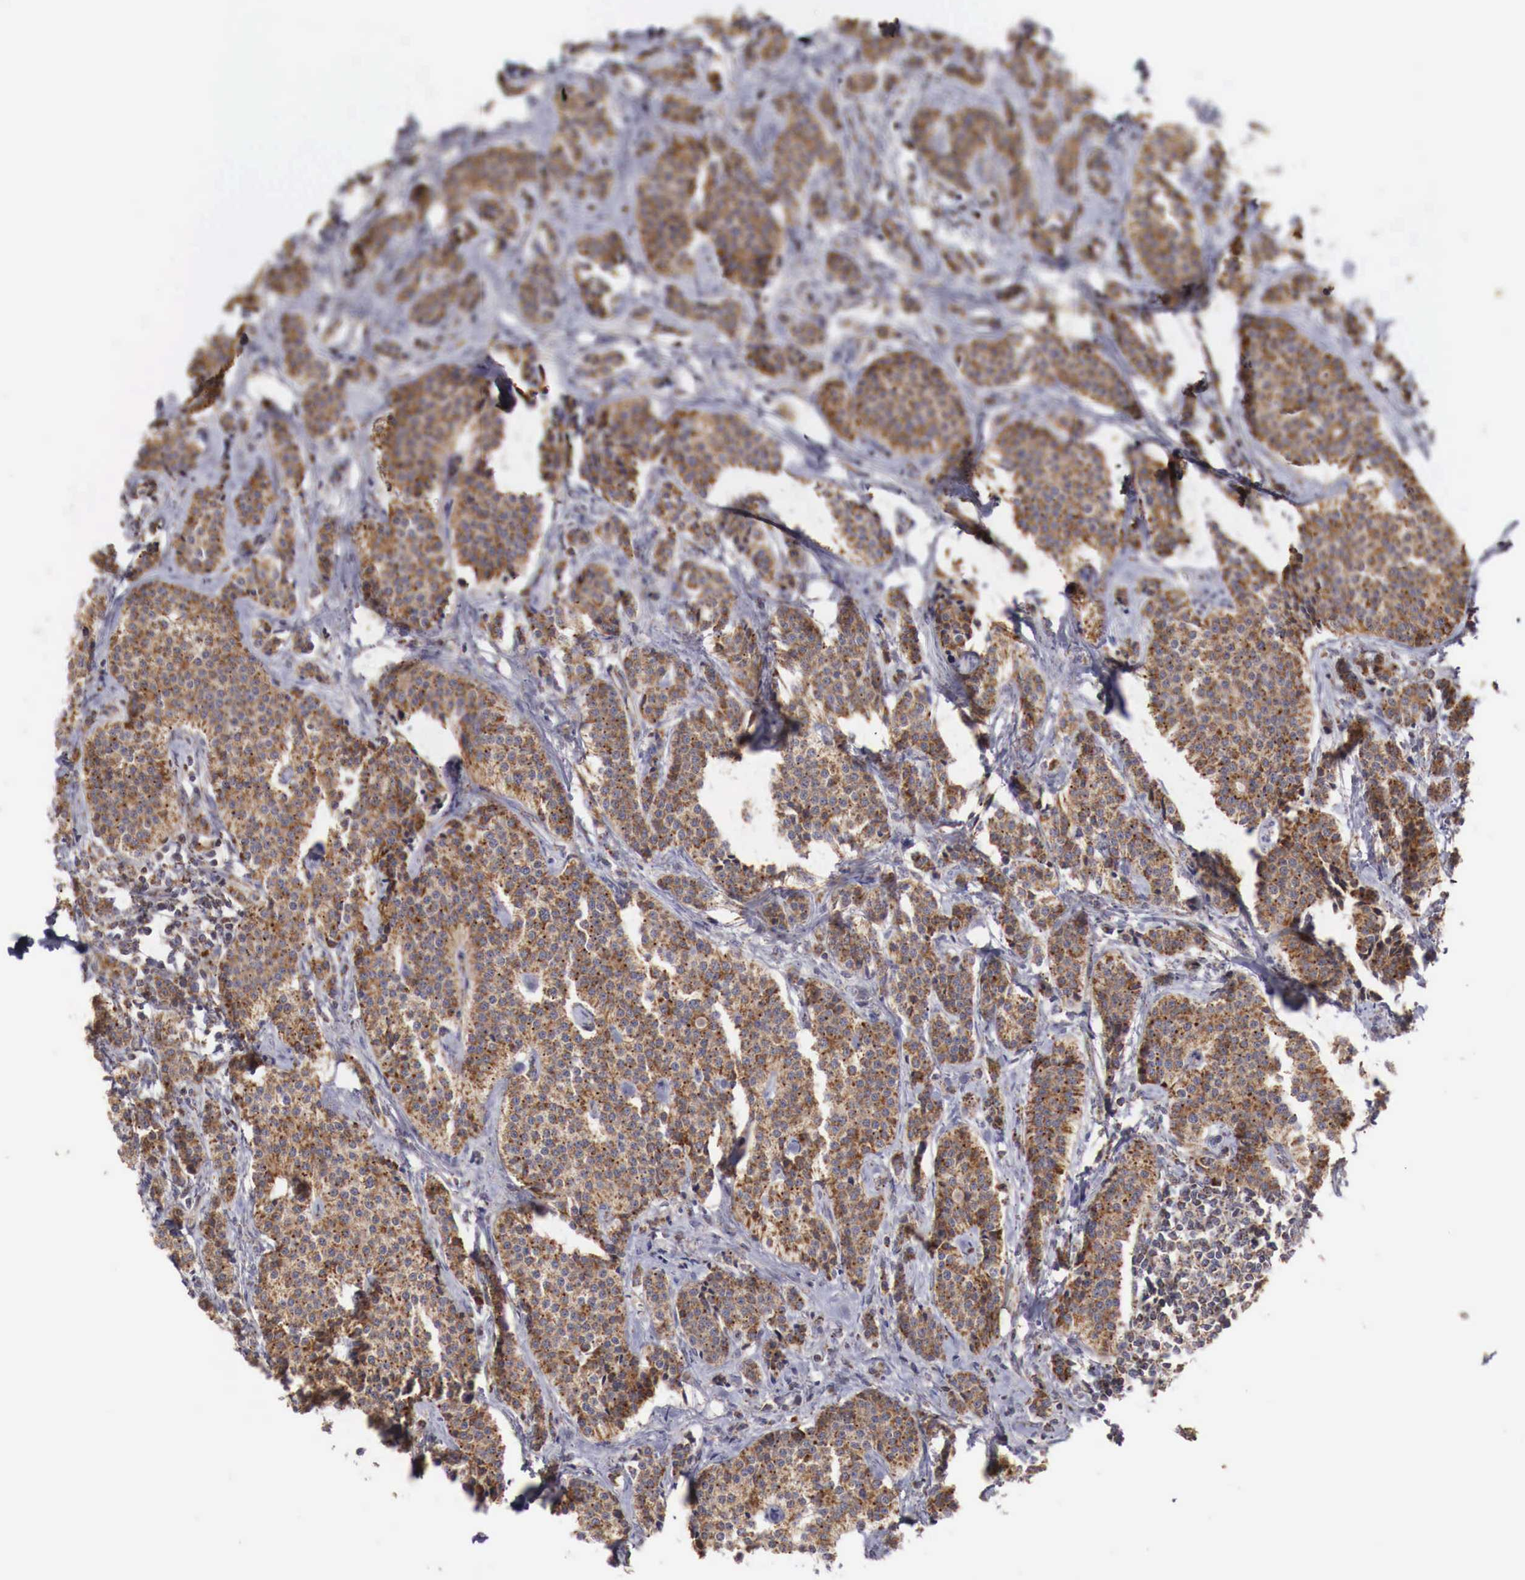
{"staining": {"intensity": "moderate", "quantity": ">75%", "location": "cytoplasmic/membranous"}, "tissue": "carcinoid", "cell_type": "Tumor cells", "image_type": "cancer", "snomed": [{"axis": "morphology", "description": "Carcinoid, malignant, NOS"}, {"axis": "topography", "description": "Small intestine"}], "caption": "High-power microscopy captured an immunohistochemistry (IHC) image of carcinoid, revealing moderate cytoplasmic/membranous staining in approximately >75% of tumor cells. Nuclei are stained in blue.", "gene": "XPNPEP3", "patient": {"sex": "male", "age": 63}}